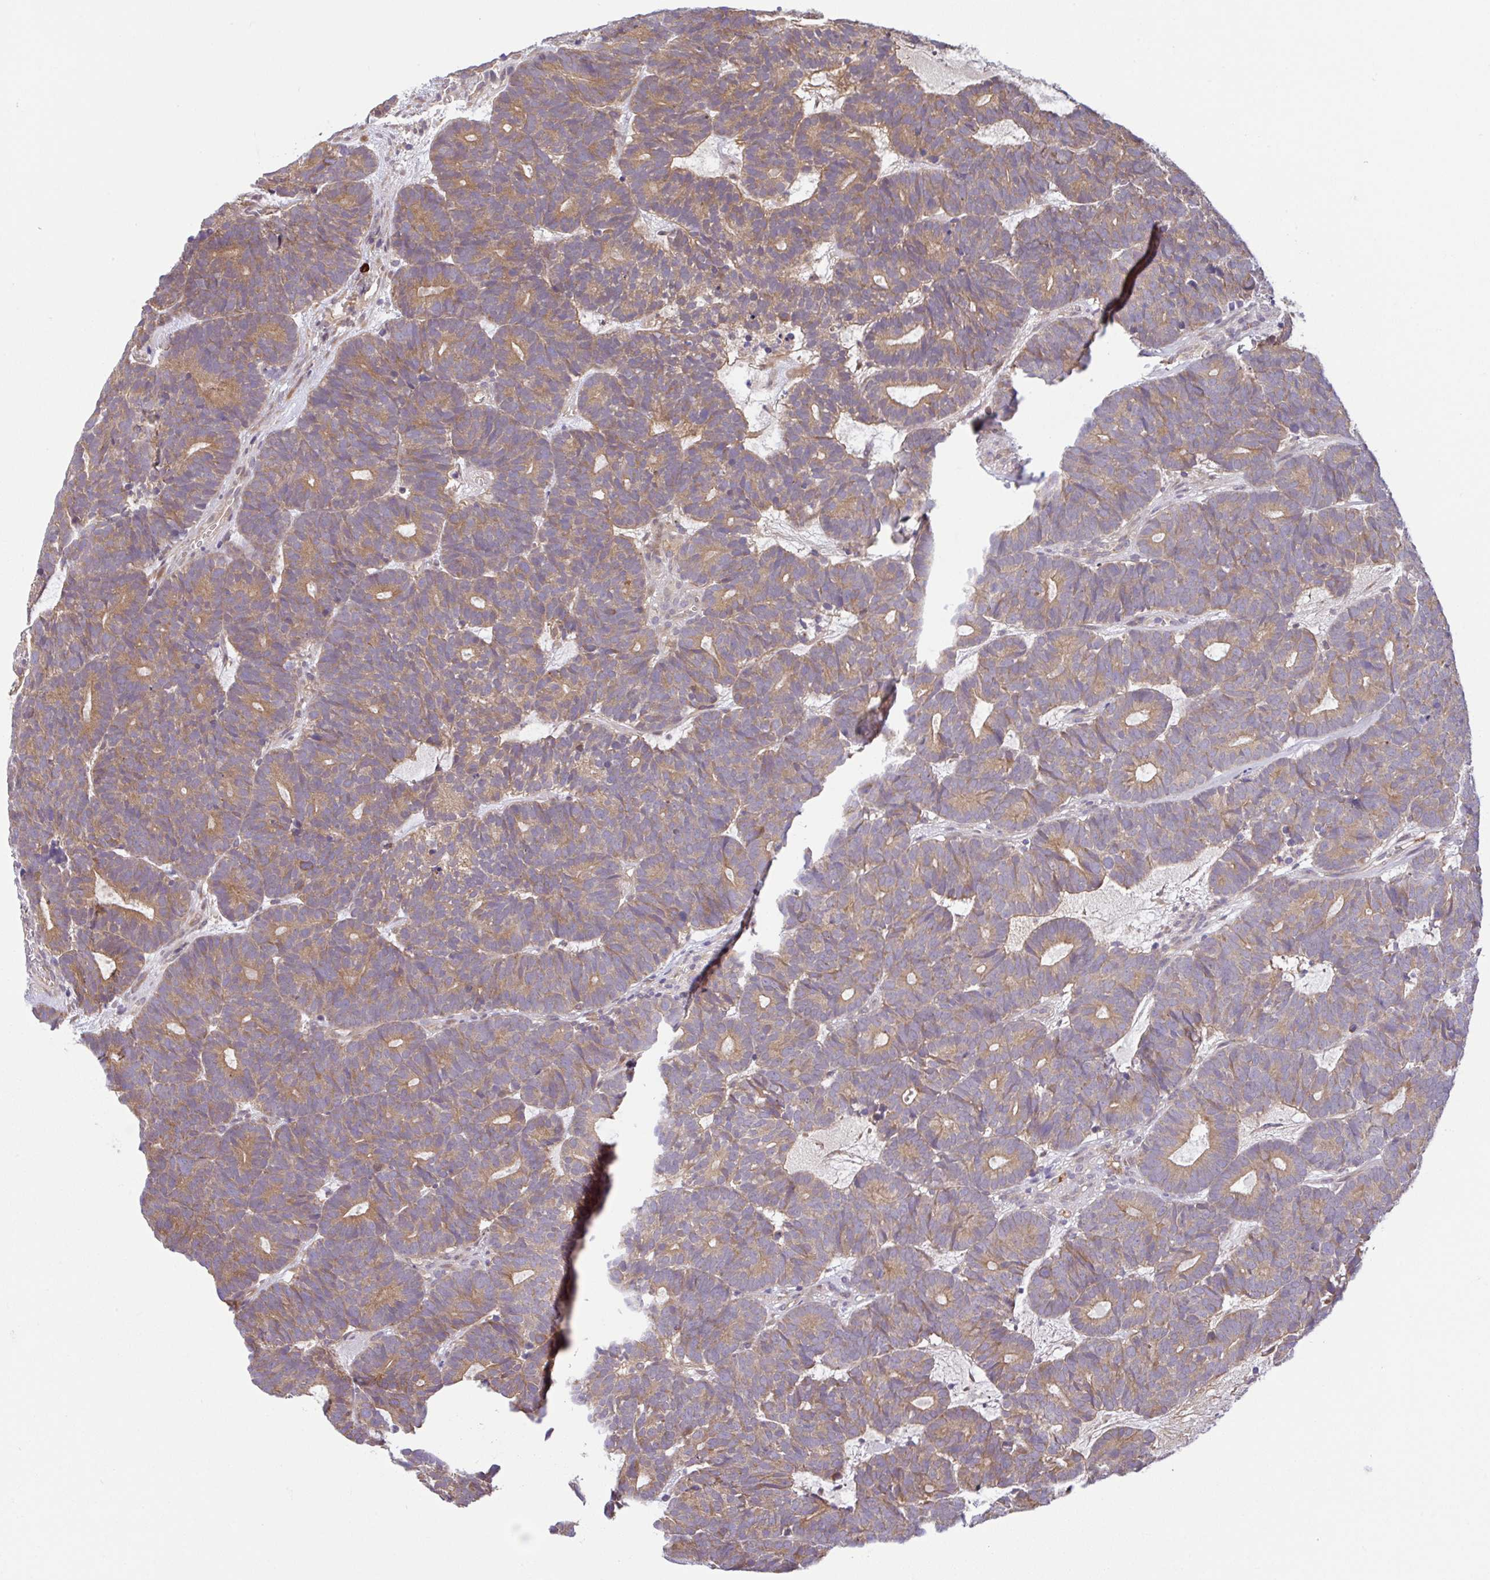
{"staining": {"intensity": "moderate", "quantity": ">75%", "location": "cytoplasmic/membranous"}, "tissue": "head and neck cancer", "cell_type": "Tumor cells", "image_type": "cancer", "snomed": [{"axis": "morphology", "description": "Adenocarcinoma, NOS"}, {"axis": "topography", "description": "Head-Neck"}], "caption": "There is medium levels of moderate cytoplasmic/membranous expression in tumor cells of head and neck adenocarcinoma, as demonstrated by immunohistochemical staining (brown color).", "gene": "UBE4A", "patient": {"sex": "female", "age": 81}}